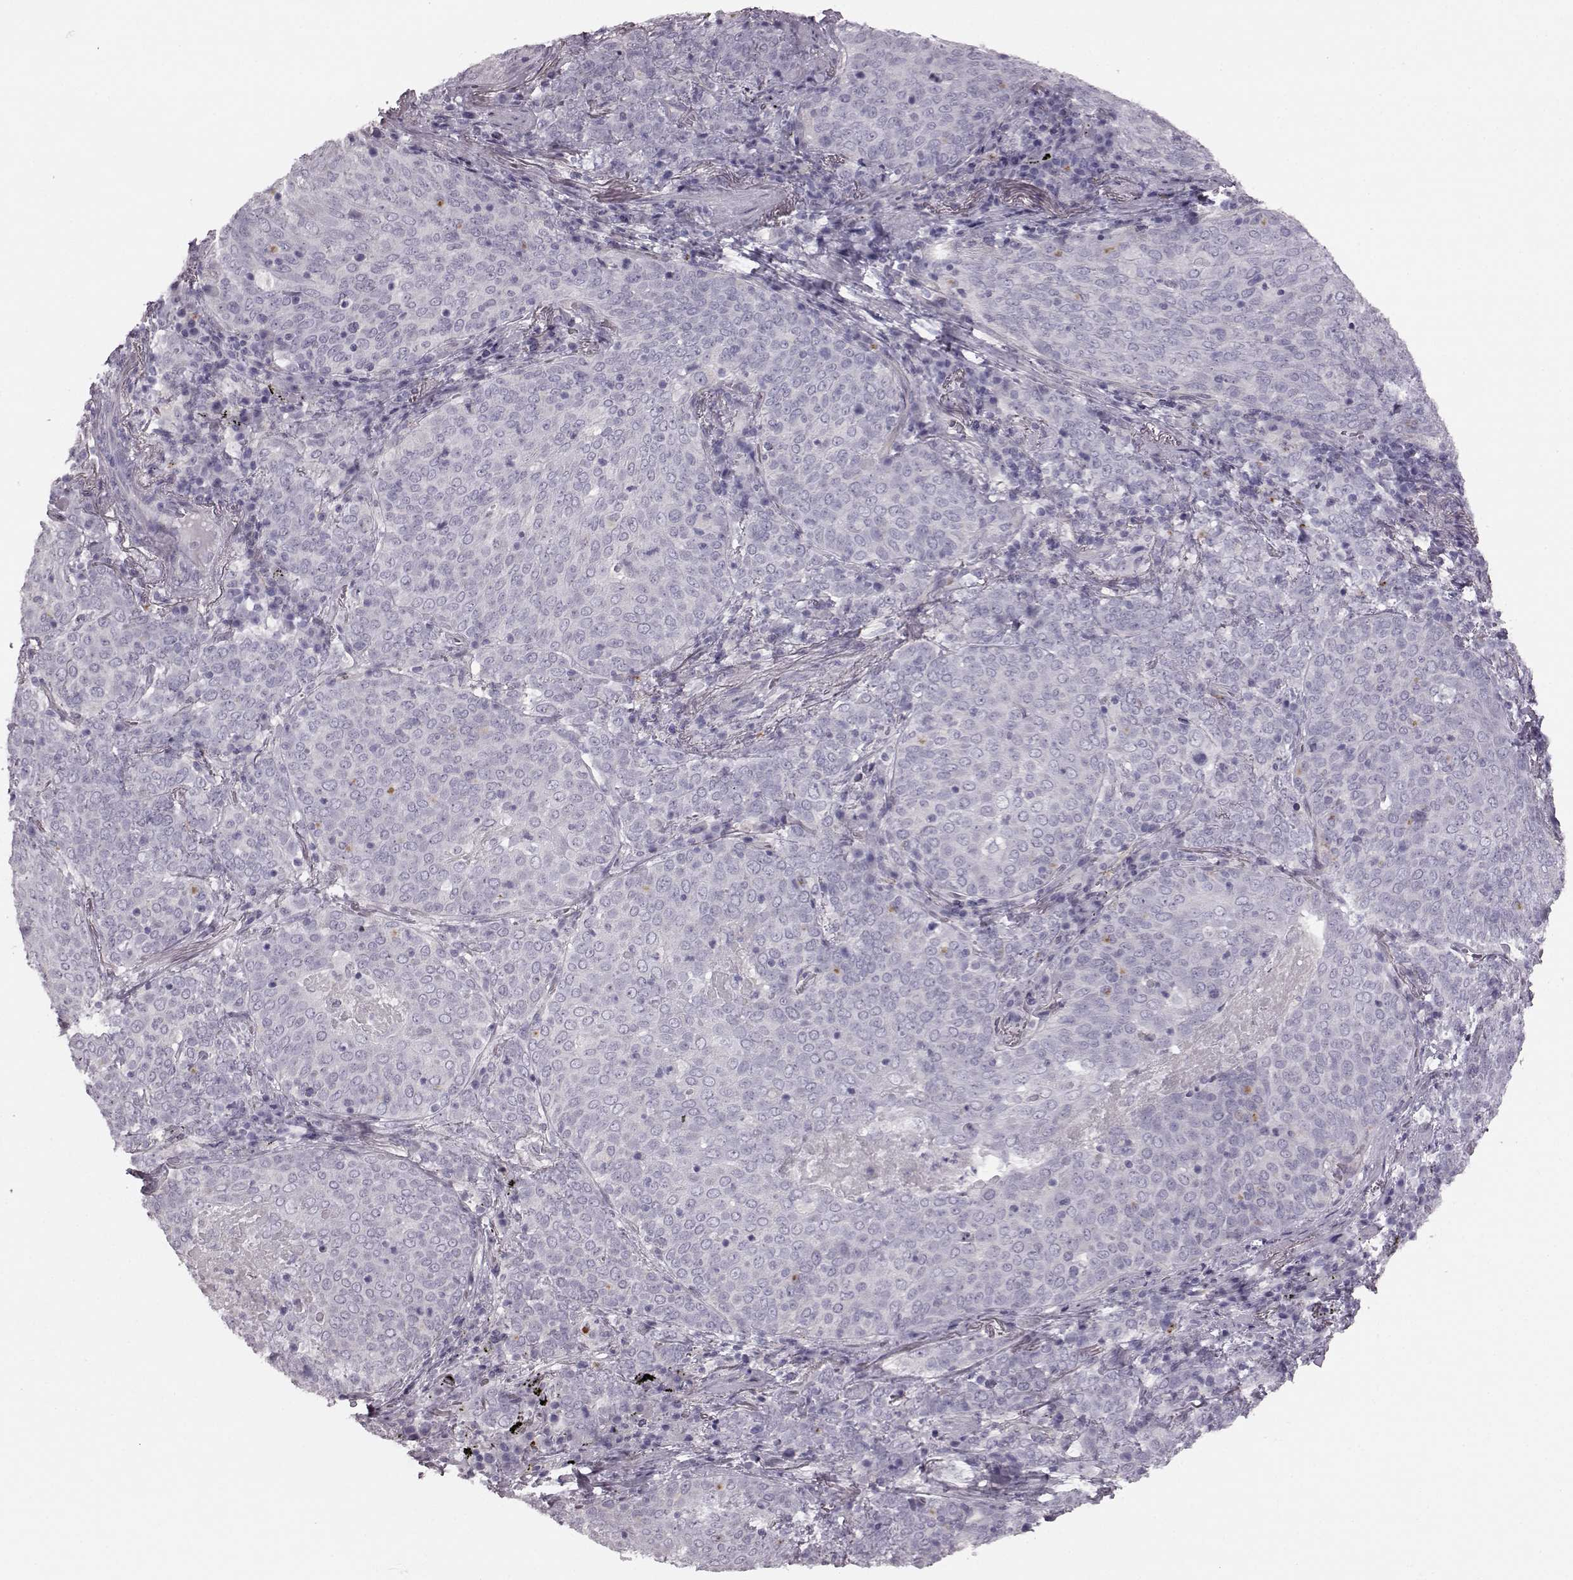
{"staining": {"intensity": "negative", "quantity": "none", "location": "none"}, "tissue": "lung cancer", "cell_type": "Tumor cells", "image_type": "cancer", "snomed": [{"axis": "morphology", "description": "Squamous cell carcinoma, NOS"}, {"axis": "topography", "description": "Lung"}], "caption": "Immunohistochemical staining of lung cancer reveals no significant expression in tumor cells.", "gene": "SNTG1", "patient": {"sex": "male", "age": 82}}